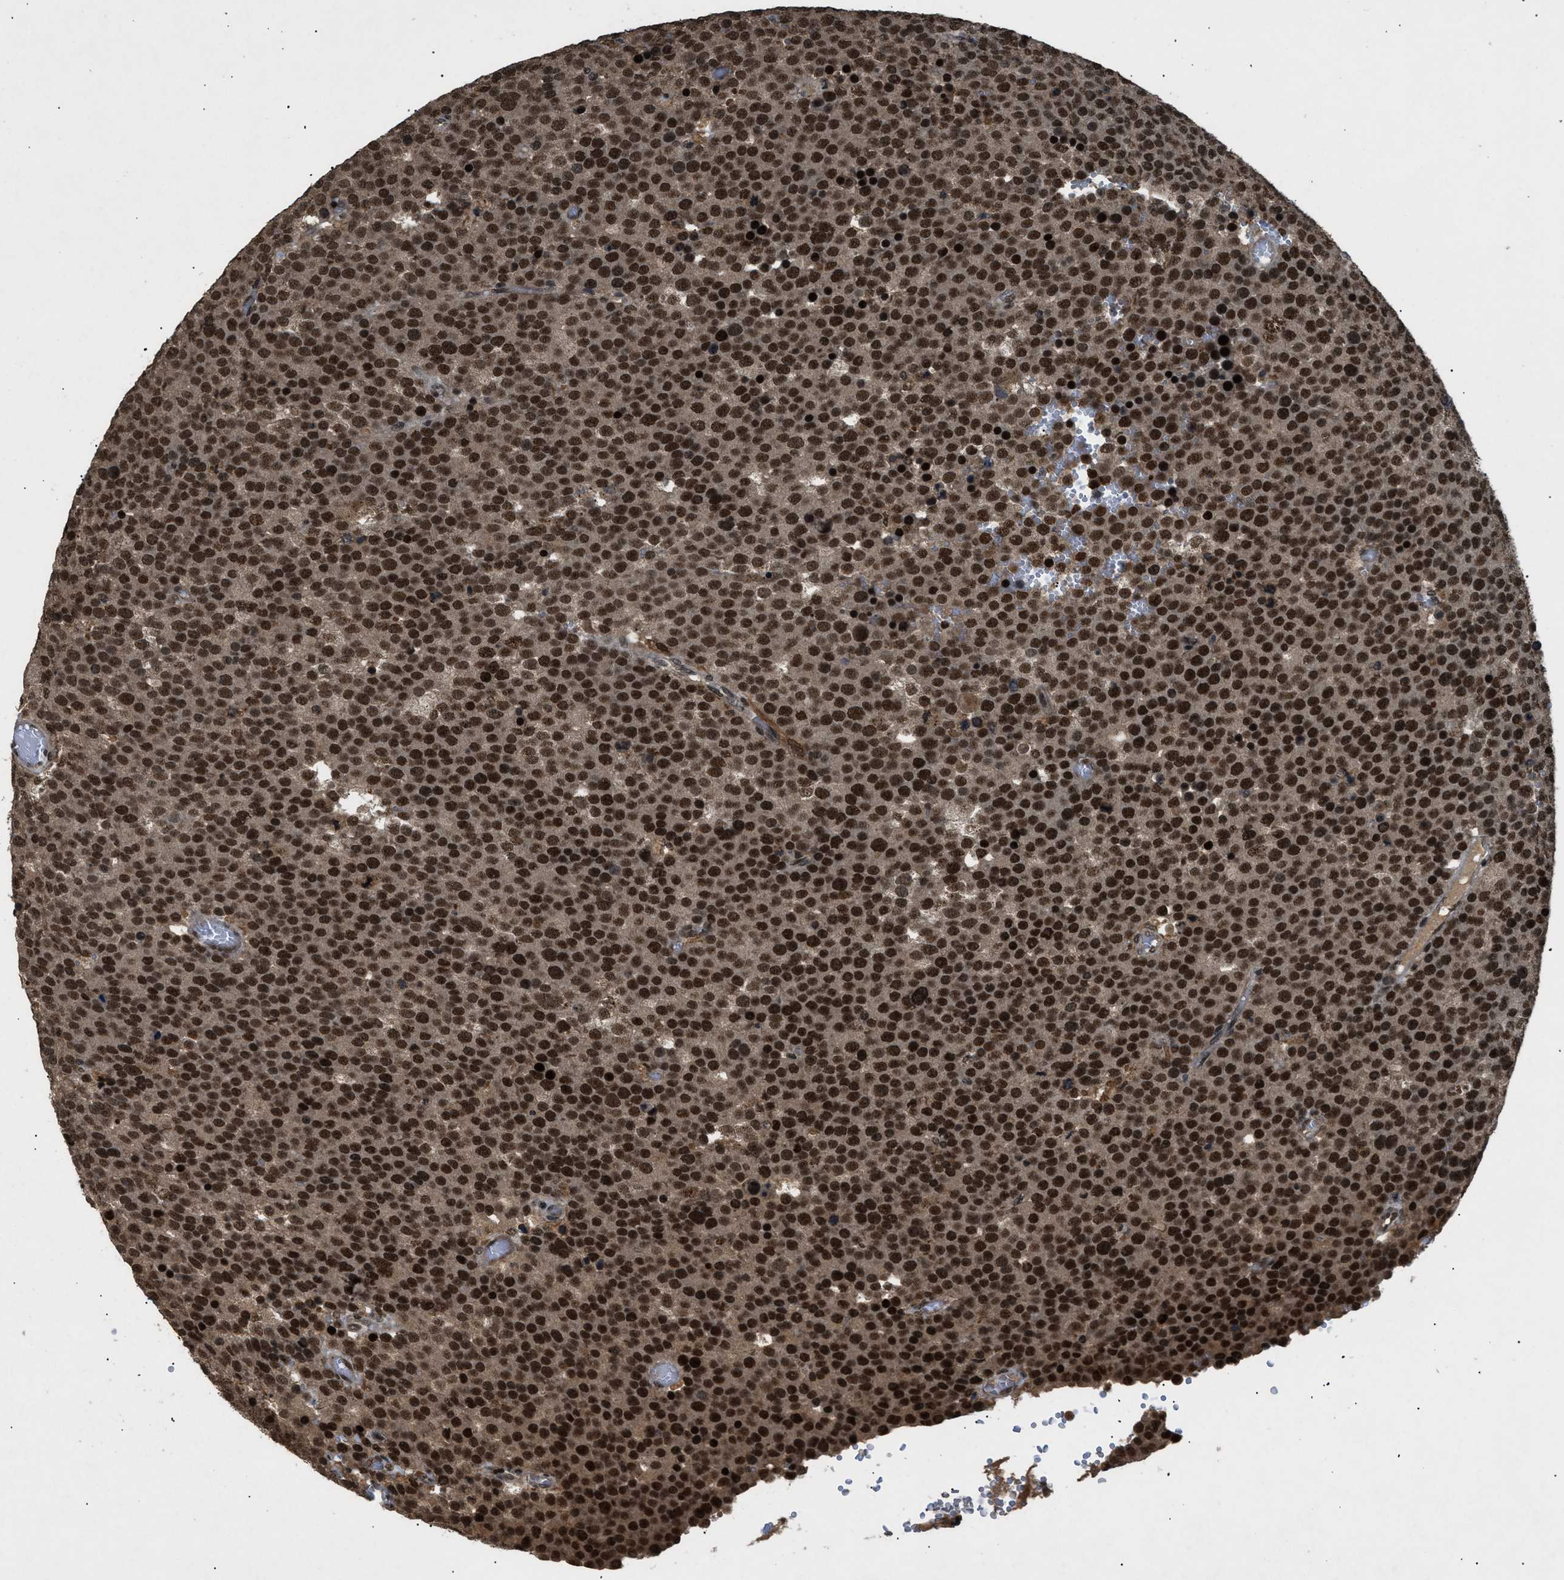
{"staining": {"intensity": "strong", "quantity": ">75%", "location": "cytoplasmic/membranous,nuclear"}, "tissue": "testis cancer", "cell_type": "Tumor cells", "image_type": "cancer", "snomed": [{"axis": "morphology", "description": "Normal tissue, NOS"}, {"axis": "morphology", "description": "Seminoma, NOS"}, {"axis": "topography", "description": "Testis"}], "caption": "A brown stain labels strong cytoplasmic/membranous and nuclear staining of a protein in human testis seminoma tumor cells. The staining was performed using DAB (3,3'-diaminobenzidine), with brown indicating positive protein expression. Nuclei are stained blue with hematoxylin.", "gene": "RBM5", "patient": {"sex": "male", "age": 71}}